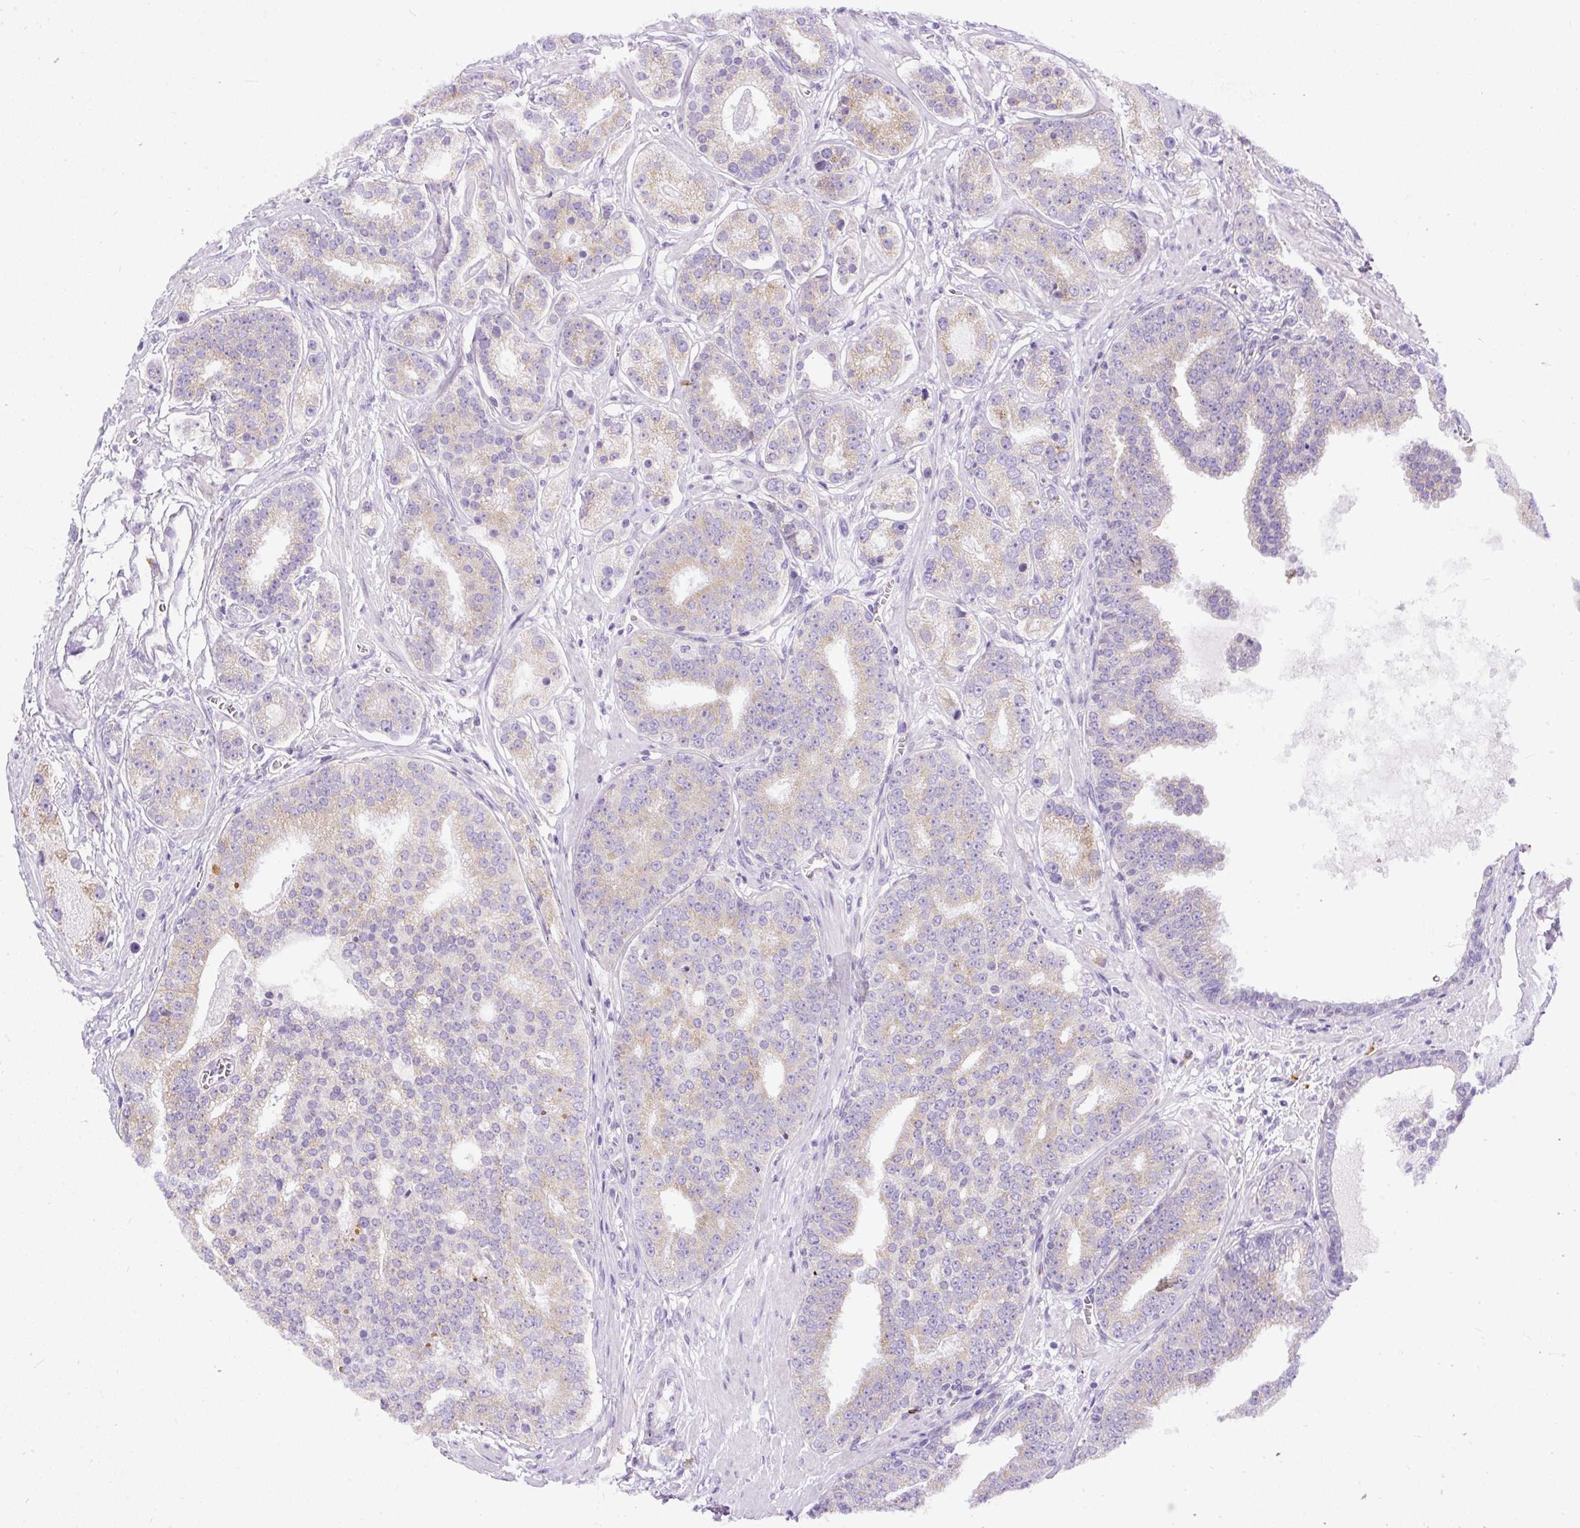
{"staining": {"intensity": "weak", "quantity": "25%-75%", "location": "cytoplasmic/membranous"}, "tissue": "prostate cancer", "cell_type": "Tumor cells", "image_type": "cancer", "snomed": [{"axis": "morphology", "description": "Adenocarcinoma, High grade"}, {"axis": "topography", "description": "Prostate"}], "caption": "Immunohistochemical staining of prostate high-grade adenocarcinoma displays weak cytoplasmic/membranous protein positivity in about 25%-75% of tumor cells.", "gene": "SYBU", "patient": {"sex": "male", "age": 71}}